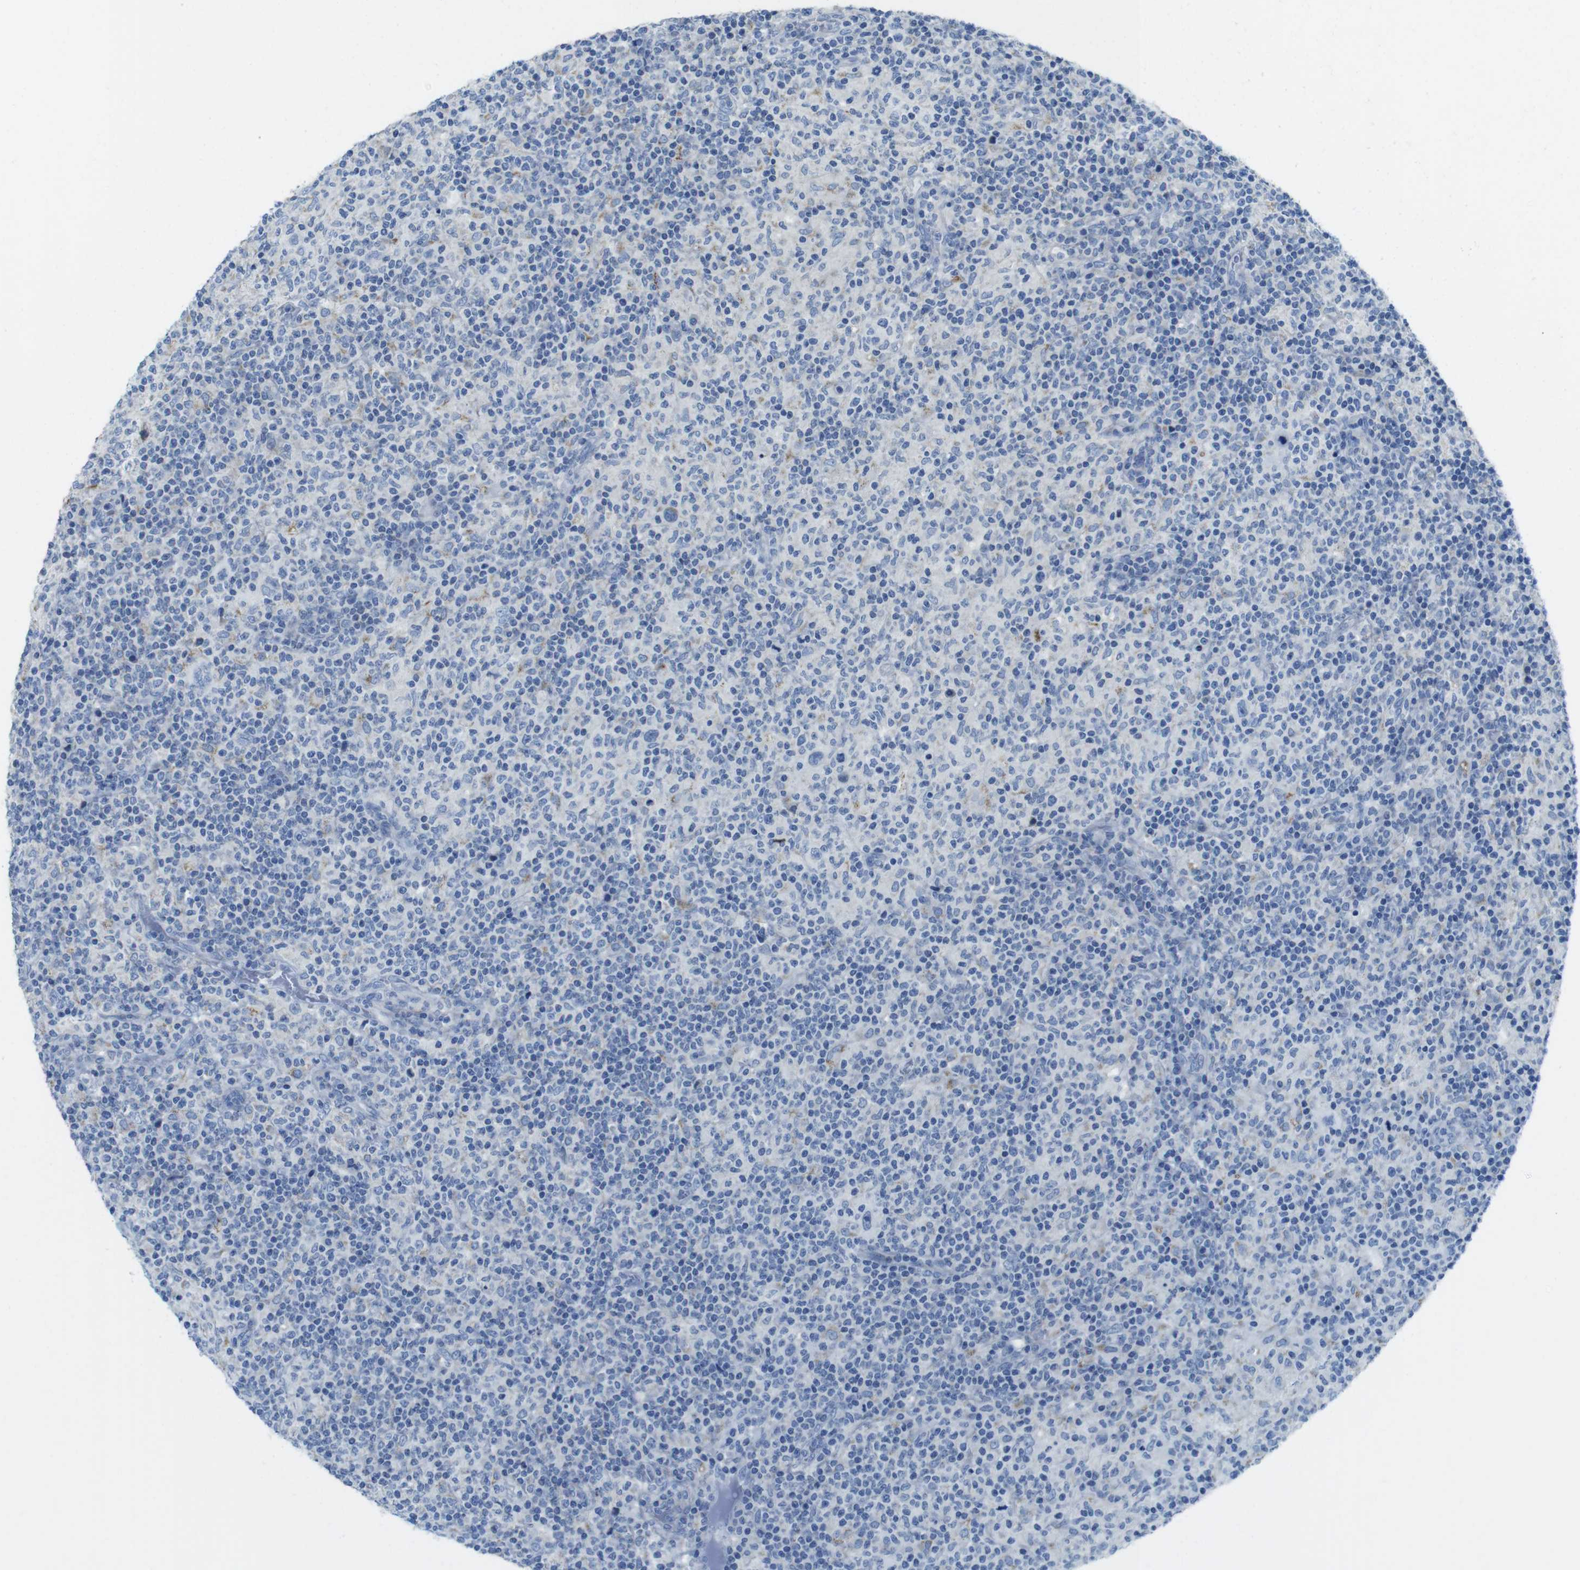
{"staining": {"intensity": "negative", "quantity": "none", "location": "none"}, "tissue": "lymphoma", "cell_type": "Tumor cells", "image_type": "cancer", "snomed": [{"axis": "morphology", "description": "Hodgkin's disease, NOS"}, {"axis": "topography", "description": "Lymph node"}], "caption": "The micrograph reveals no significant expression in tumor cells of Hodgkin's disease. (DAB (3,3'-diaminobenzidine) immunohistochemistry (IHC) visualized using brightfield microscopy, high magnification).", "gene": "ASIC5", "patient": {"sex": "male", "age": 70}}